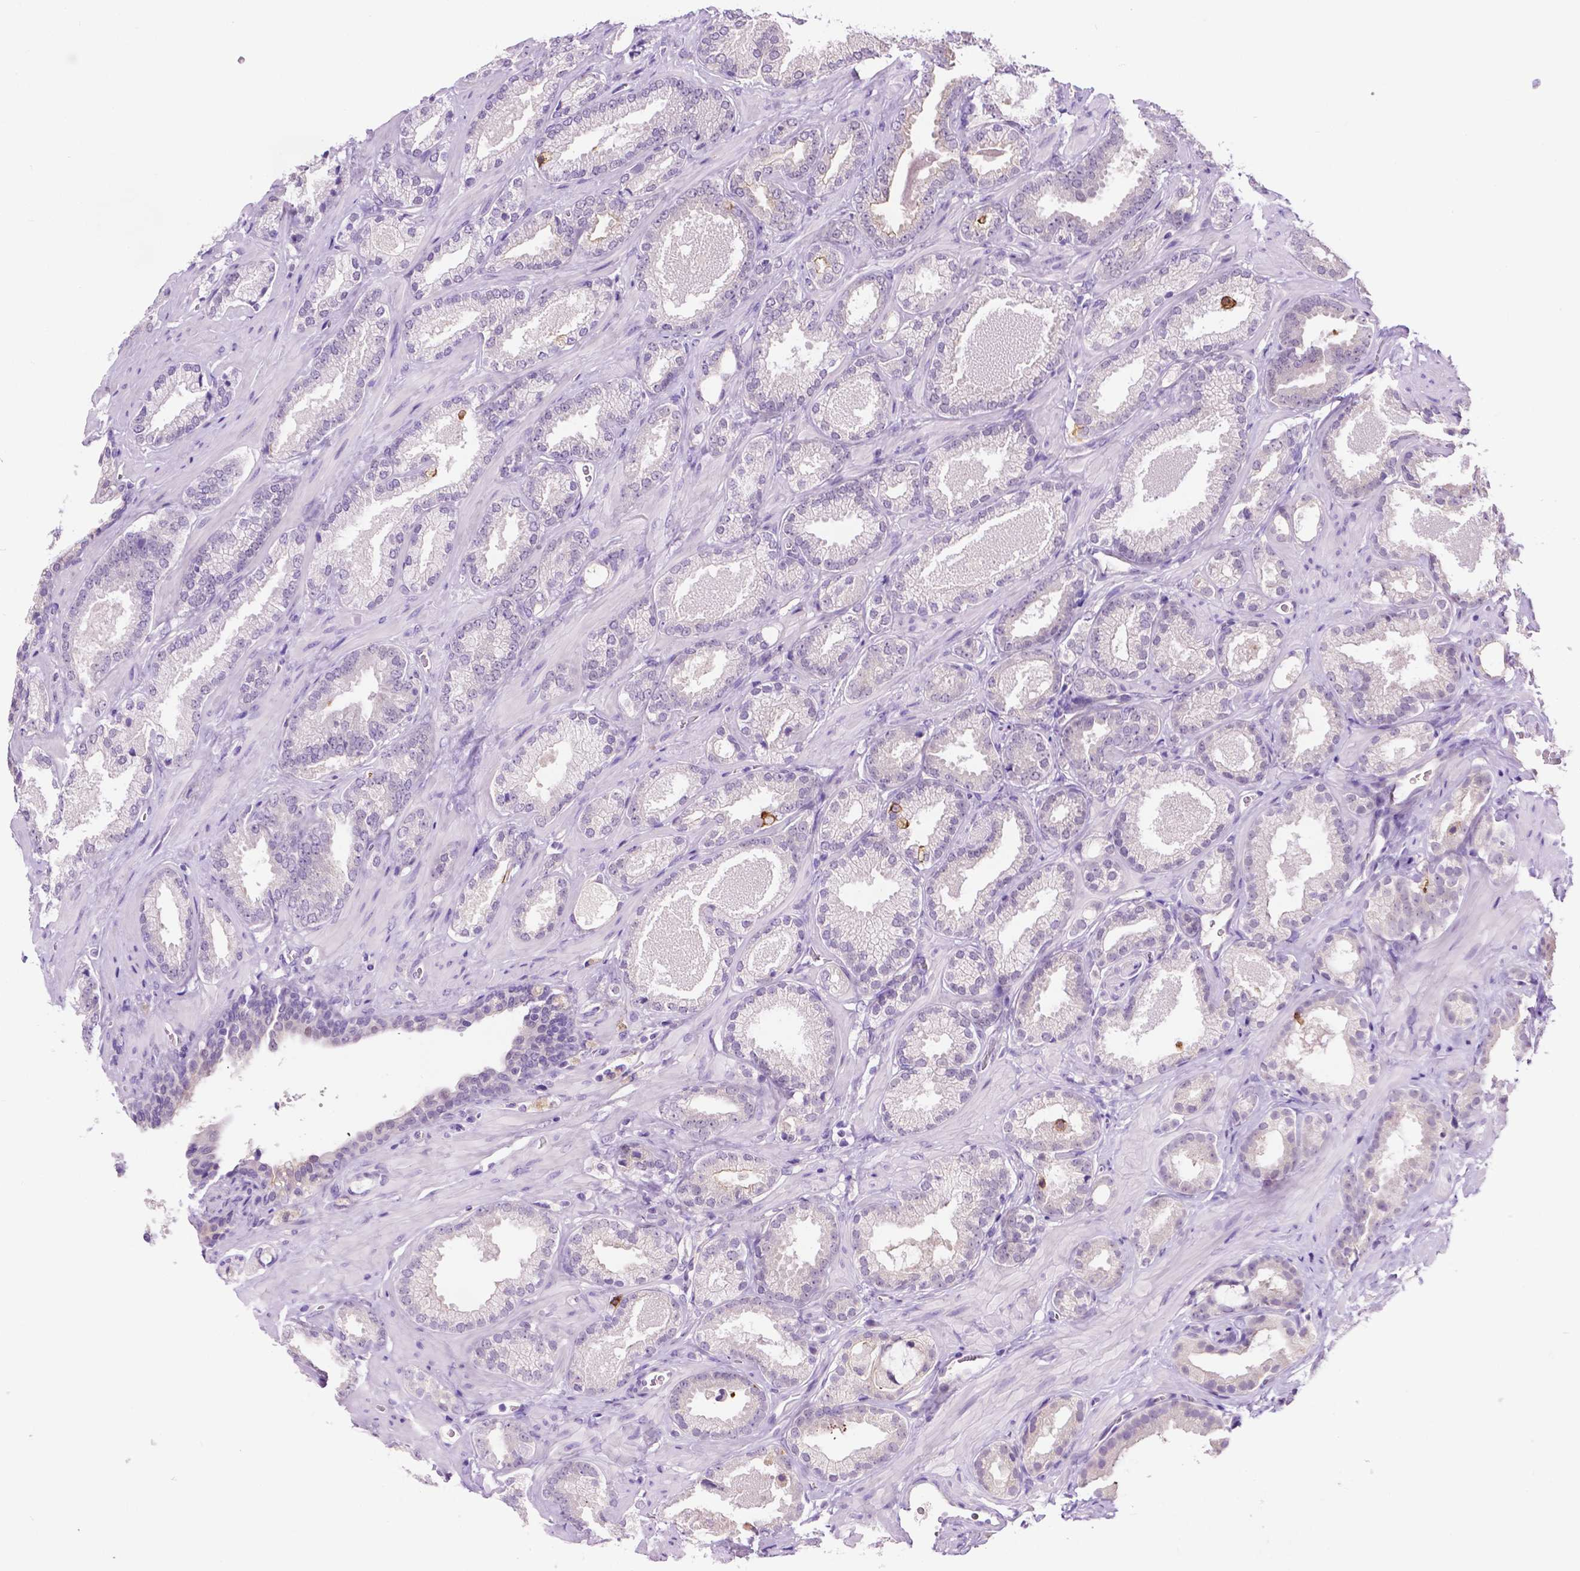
{"staining": {"intensity": "negative", "quantity": "none", "location": "none"}, "tissue": "prostate cancer", "cell_type": "Tumor cells", "image_type": "cancer", "snomed": [{"axis": "morphology", "description": "Adenocarcinoma, Low grade"}, {"axis": "topography", "description": "Prostate"}], "caption": "This is an immunohistochemistry micrograph of human prostate adenocarcinoma (low-grade). There is no expression in tumor cells.", "gene": "MMP27", "patient": {"sex": "male", "age": 62}}